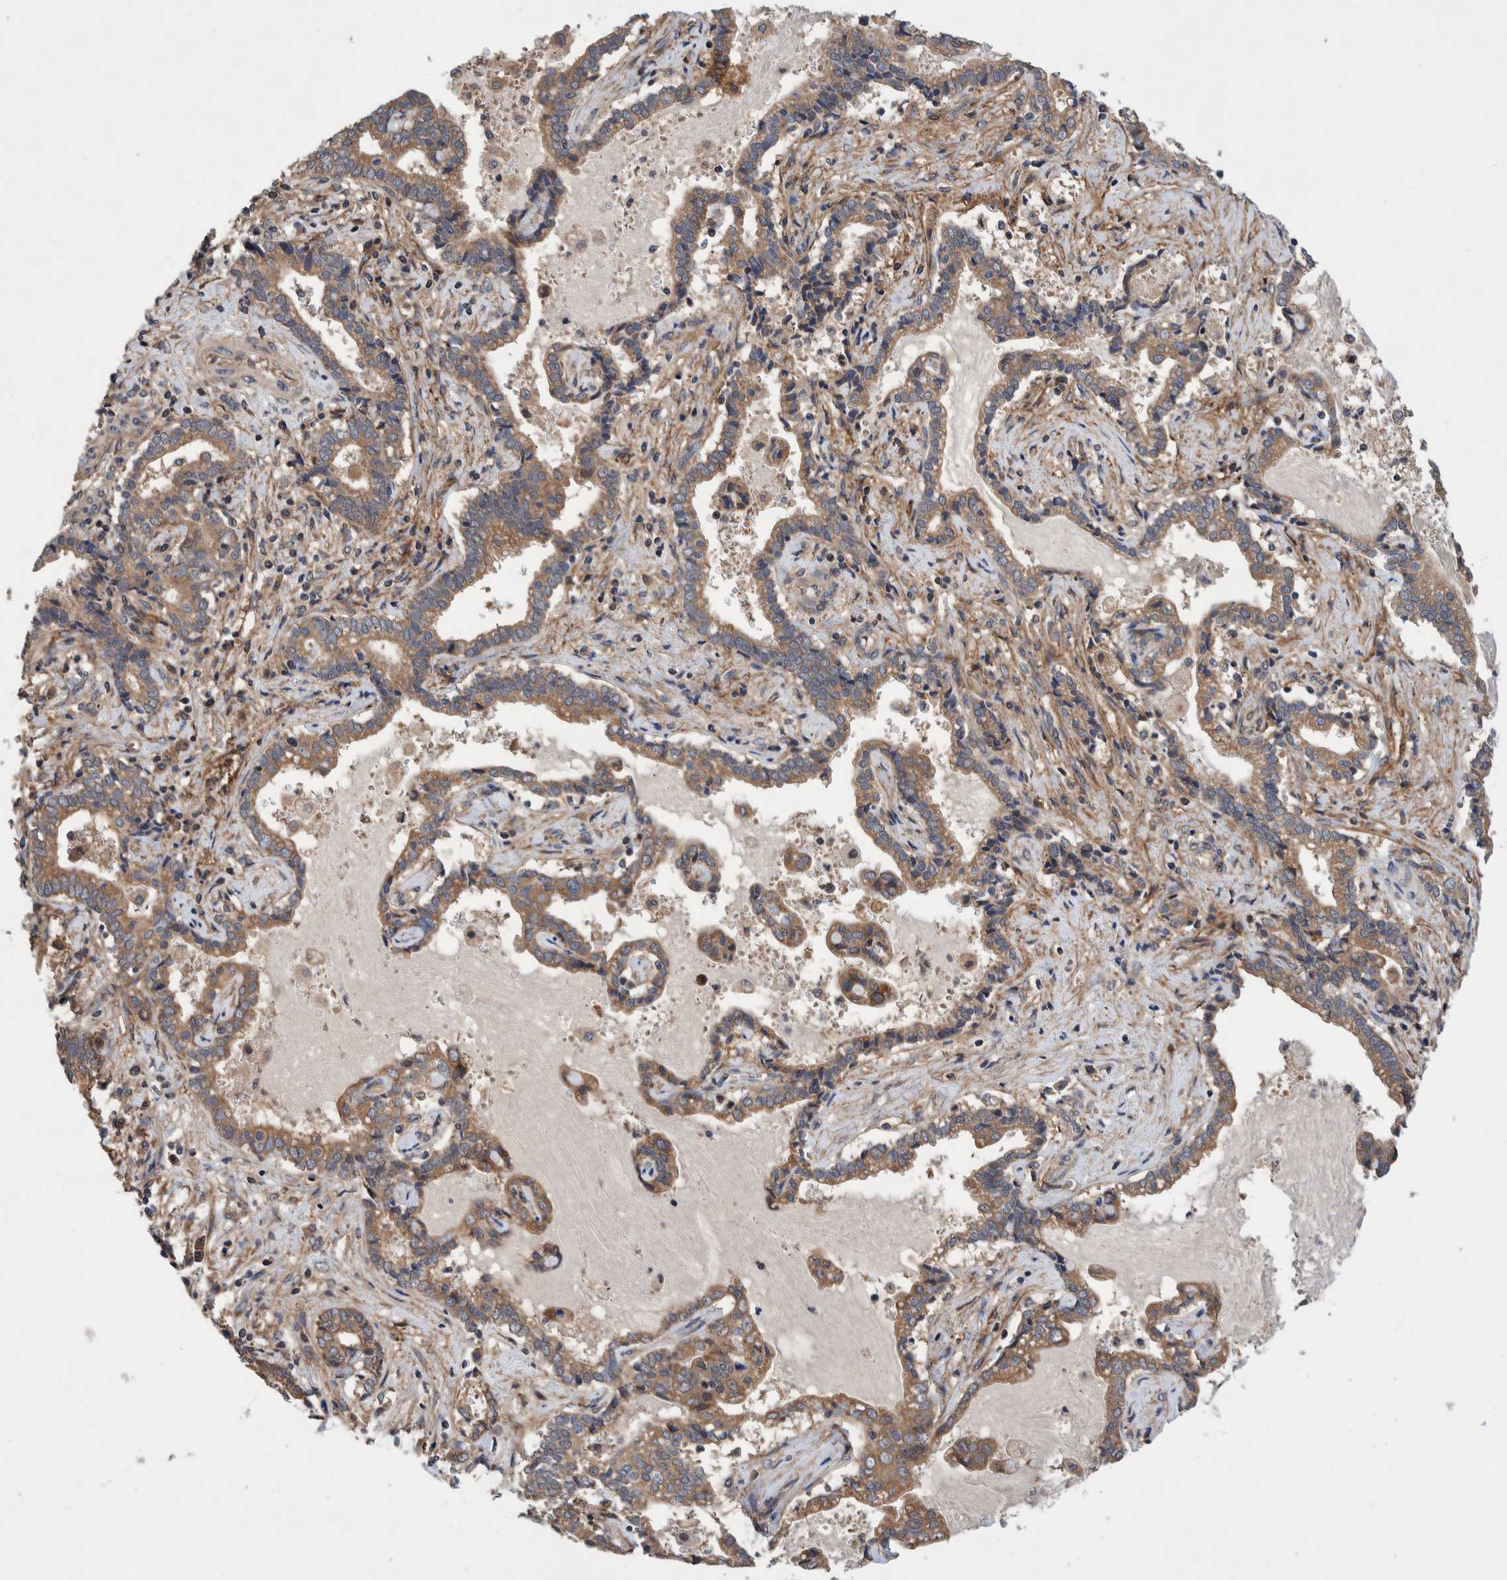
{"staining": {"intensity": "moderate", "quantity": ">75%", "location": "cytoplasmic/membranous"}, "tissue": "liver cancer", "cell_type": "Tumor cells", "image_type": "cancer", "snomed": [{"axis": "morphology", "description": "Cholangiocarcinoma"}, {"axis": "topography", "description": "Liver"}], "caption": "Immunohistochemistry (IHC) histopathology image of neoplastic tissue: liver cancer (cholangiocarcinoma) stained using immunohistochemistry (IHC) reveals medium levels of moderate protein expression localized specifically in the cytoplasmic/membranous of tumor cells, appearing as a cytoplasmic/membranous brown color.", "gene": "PIK3R6", "patient": {"sex": "male", "age": 57}}